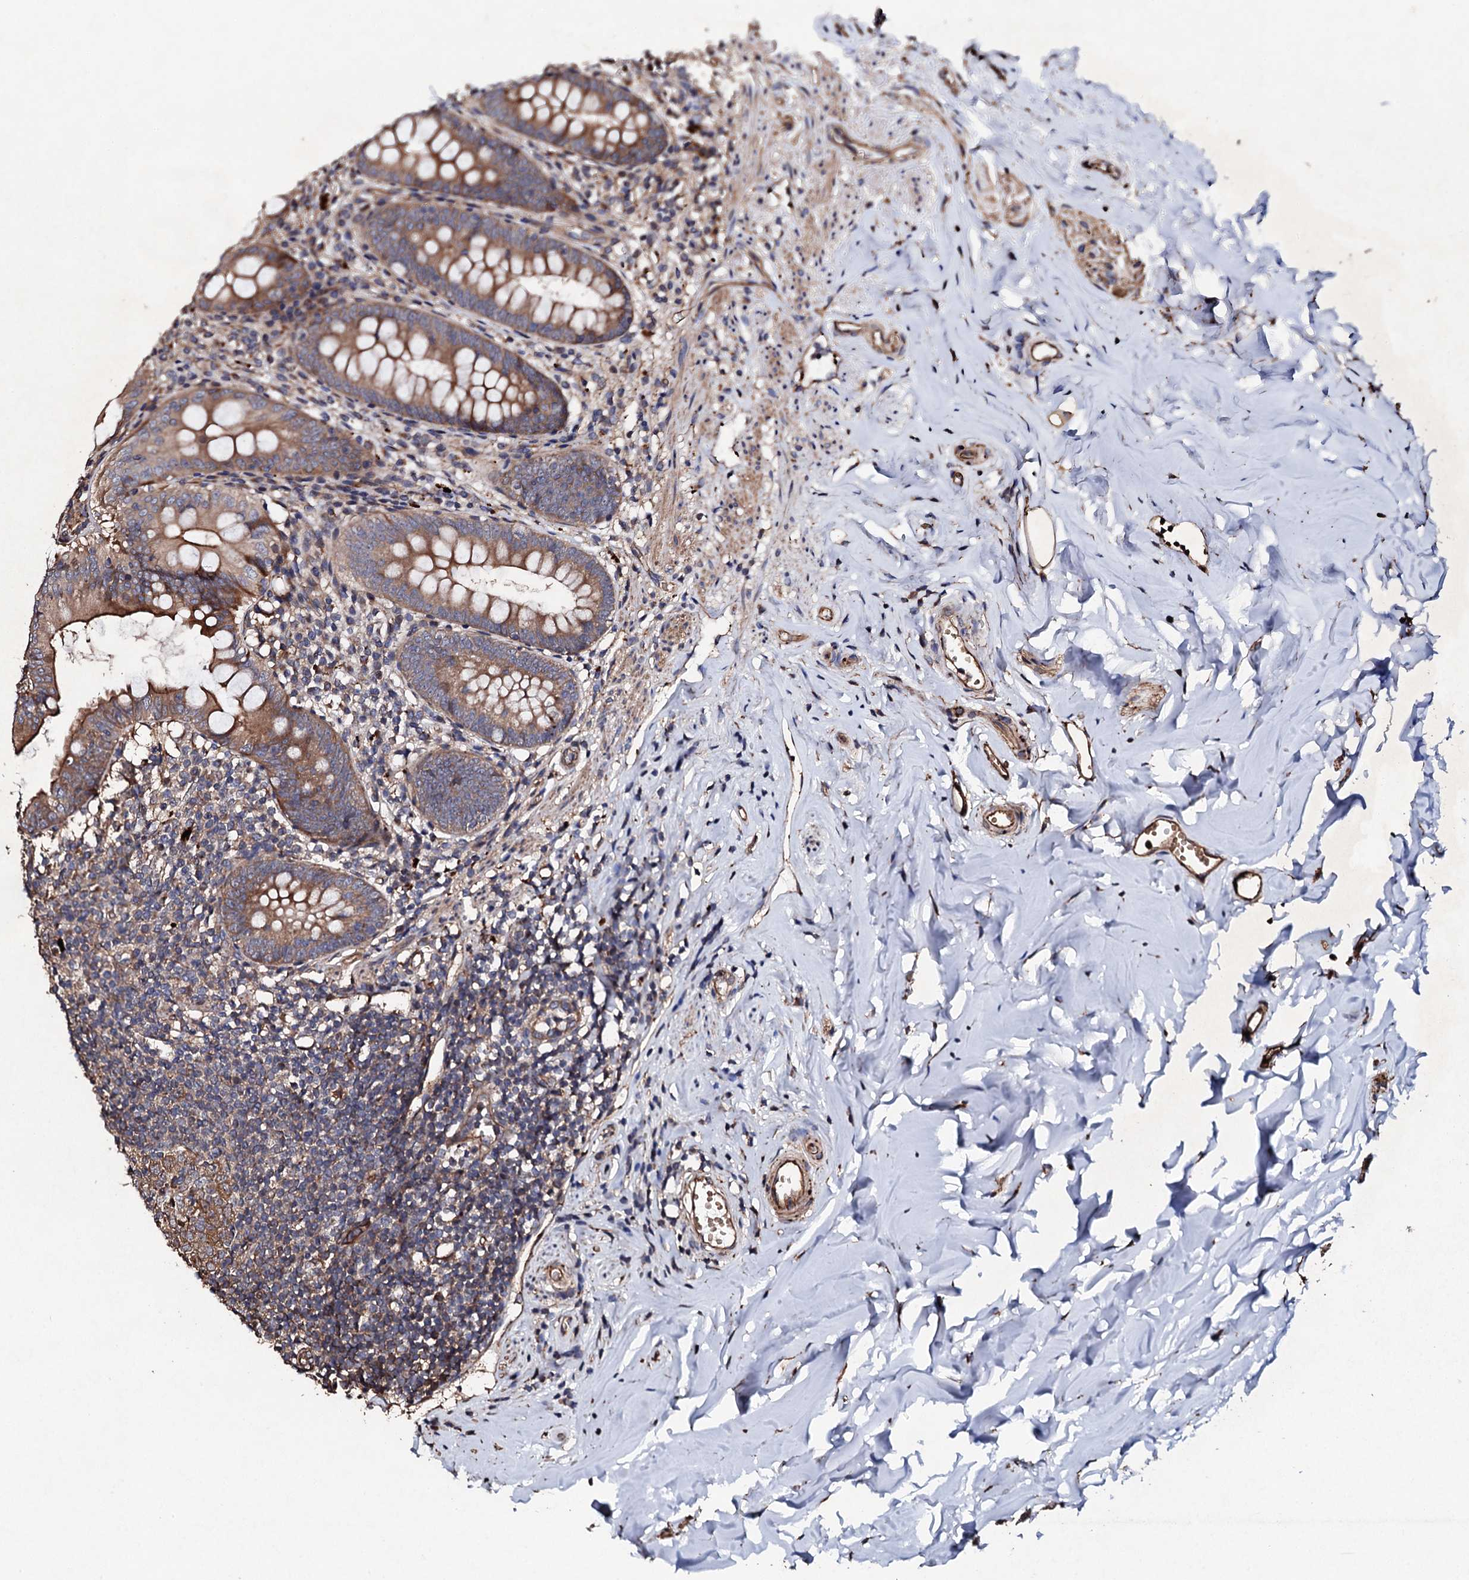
{"staining": {"intensity": "moderate", "quantity": ">75%", "location": "cytoplasmic/membranous"}, "tissue": "appendix", "cell_type": "Glandular cells", "image_type": "normal", "snomed": [{"axis": "morphology", "description": "Normal tissue, NOS"}, {"axis": "topography", "description": "Appendix"}], "caption": "Protein analysis of normal appendix shows moderate cytoplasmic/membranous positivity in about >75% of glandular cells. (Stains: DAB (3,3'-diaminobenzidine) in brown, nuclei in blue, Microscopy: brightfield microscopy at high magnification).", "gene": "CKAP5", "patient": {"sex": "female", "age": 51}}